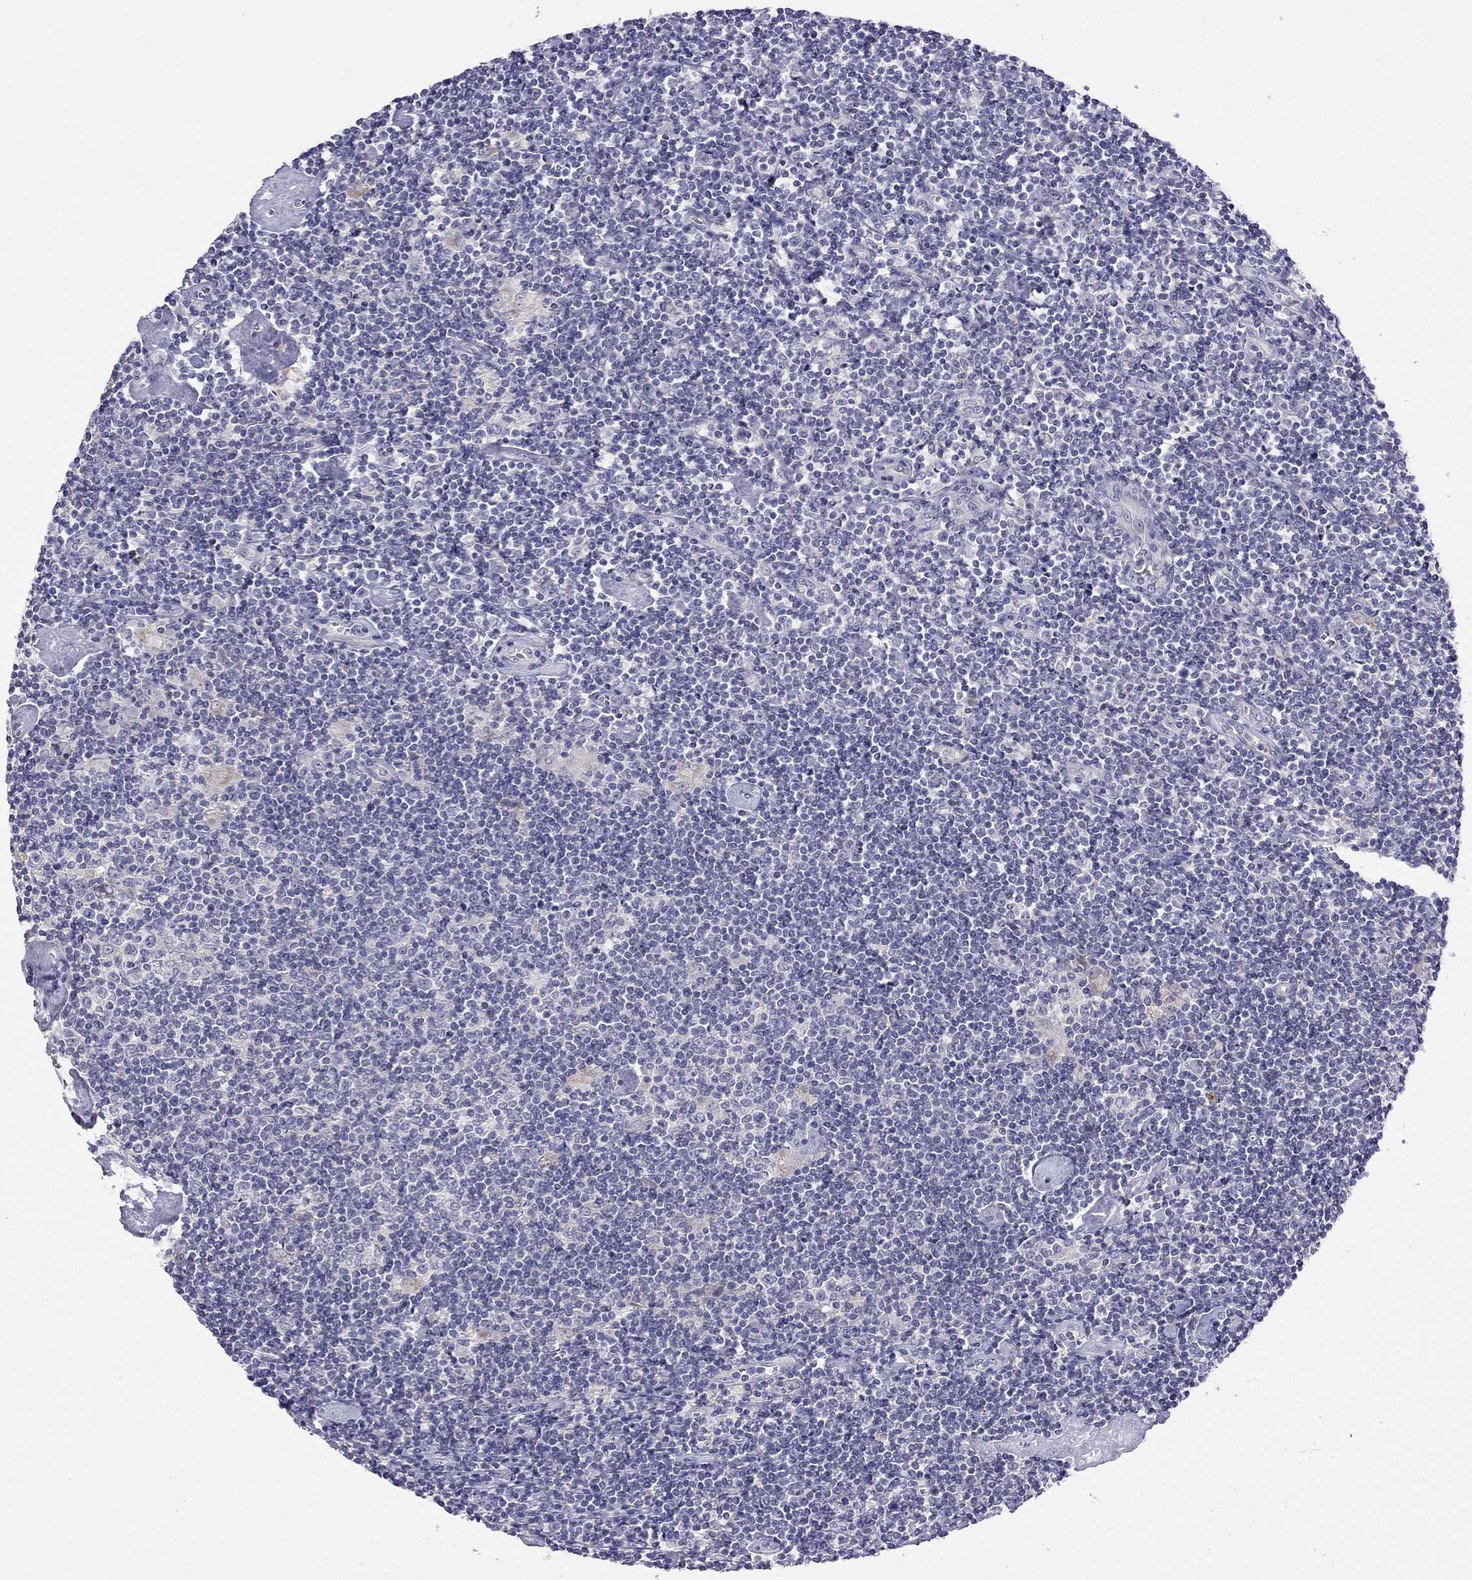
{"staining": {"intensity": "negative", "quantity": "none", "location": "none"}, "tissue": "lymphoma", "cell_type": "Tumor cells", "image_type": "cancer", "snomed": [{"axis": "morphology", "description": "Hodgkin's disease, NOS"}, {"axis": "topography", "description": "Lymph node"}], "caption": "Hodgkin's disease was stained to show a protein in brown. There is no significant expression in tumor cells.", "gene": "C16orf89", "patient": {"sex": "male", "age": 40}}